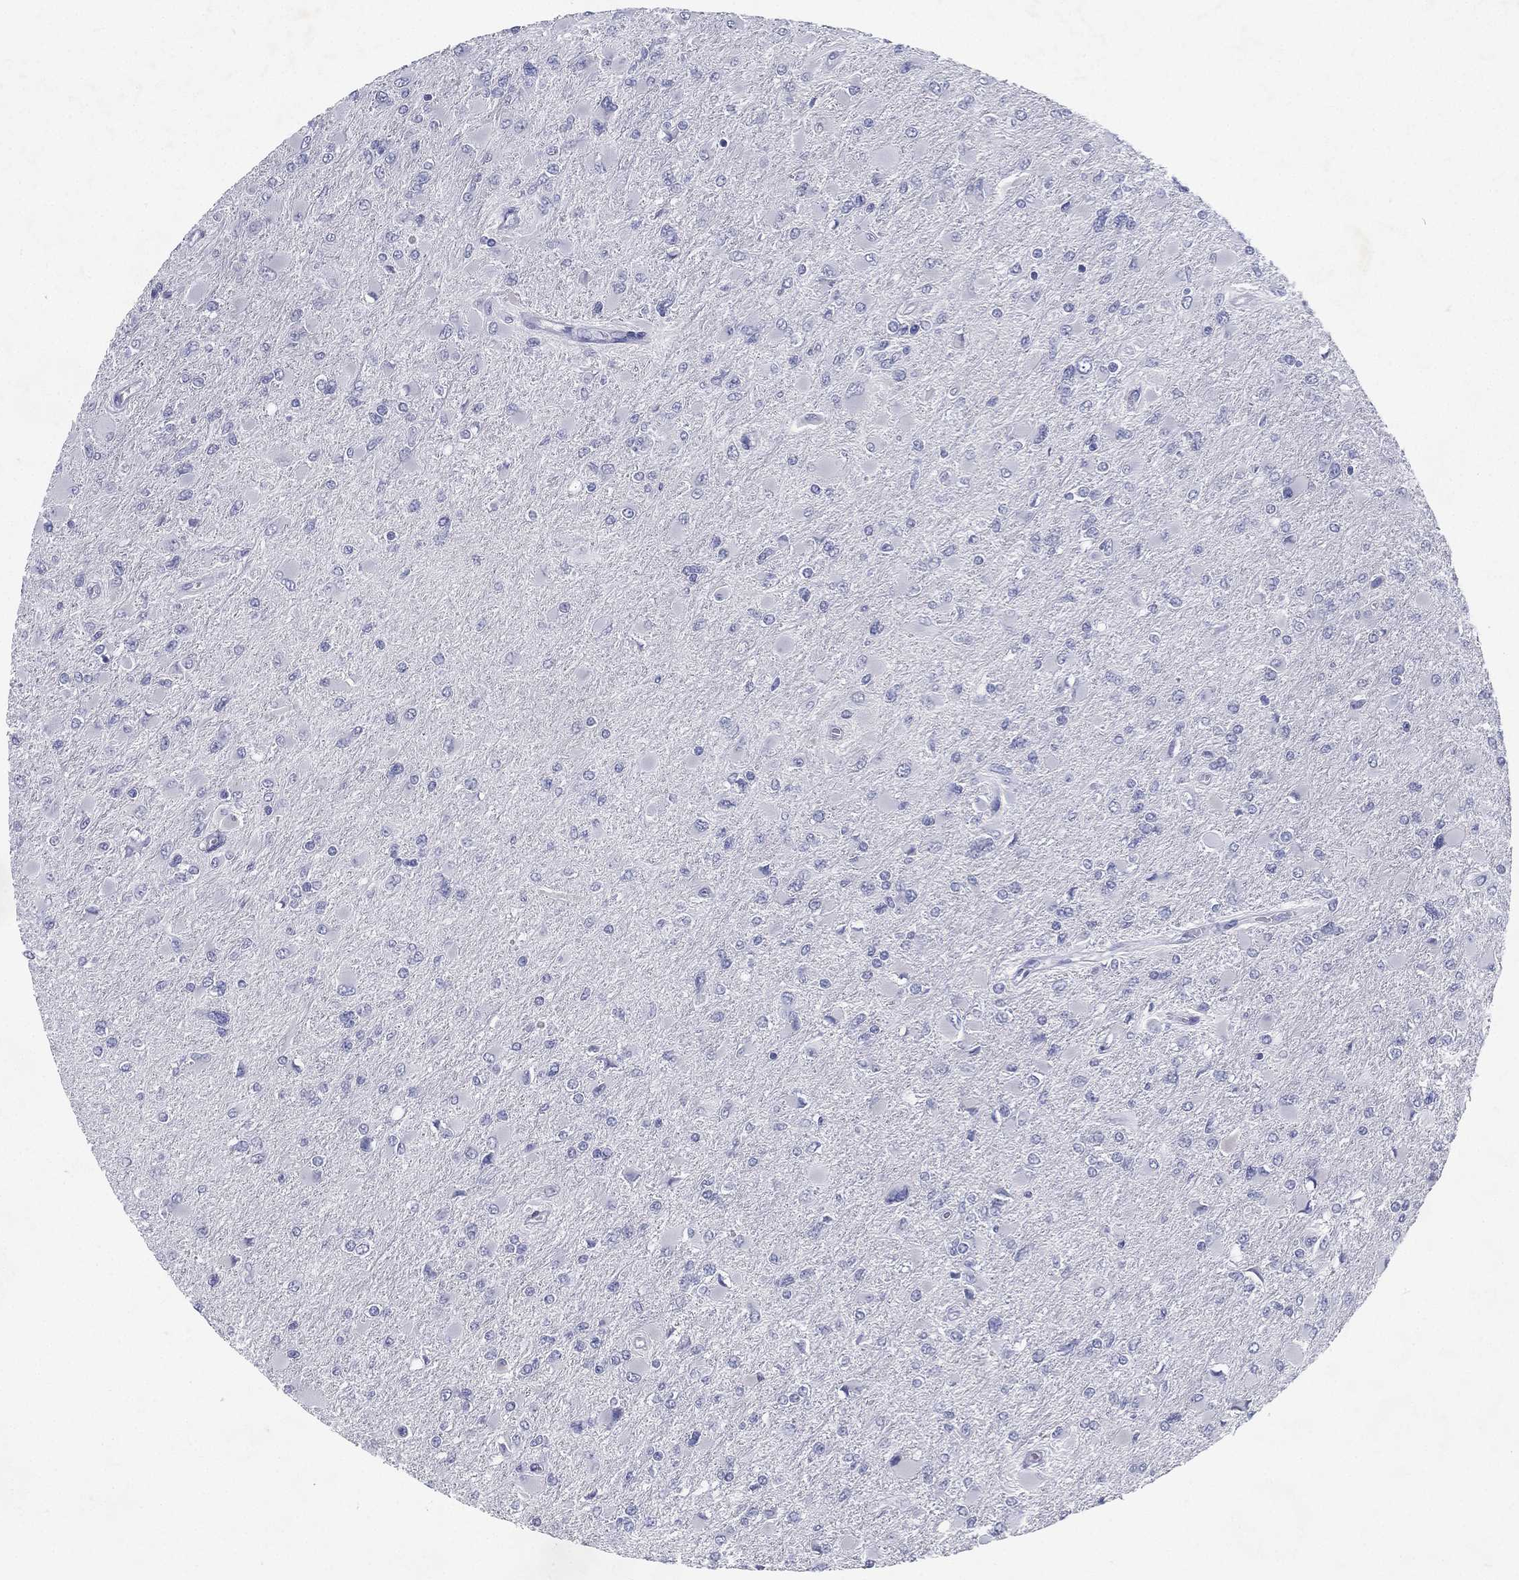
{"staining": {"intensity": "negative", "quantity": "none", "location": "none"}, "tissue": "glioma", "cell_type": "Tumor cells", "image_type": "cancer", "snomed": [{"axis": "morphology", "description": "Glioma, malignant, High grade"}, {"axis": "topography", "description": "Cerebral cortex"}], "caption": "Immunohistochemistry micrograph of neoplastic tissue: malignant glioma (high-grade) stained with DAB shows no significant protein expression in tumor cells. (Brightfield microscopy of DAB immunohistochemistry (IHC) at high magnification).", "gene": "RGS13", "patient": {"sex": "female", "age": 36}}